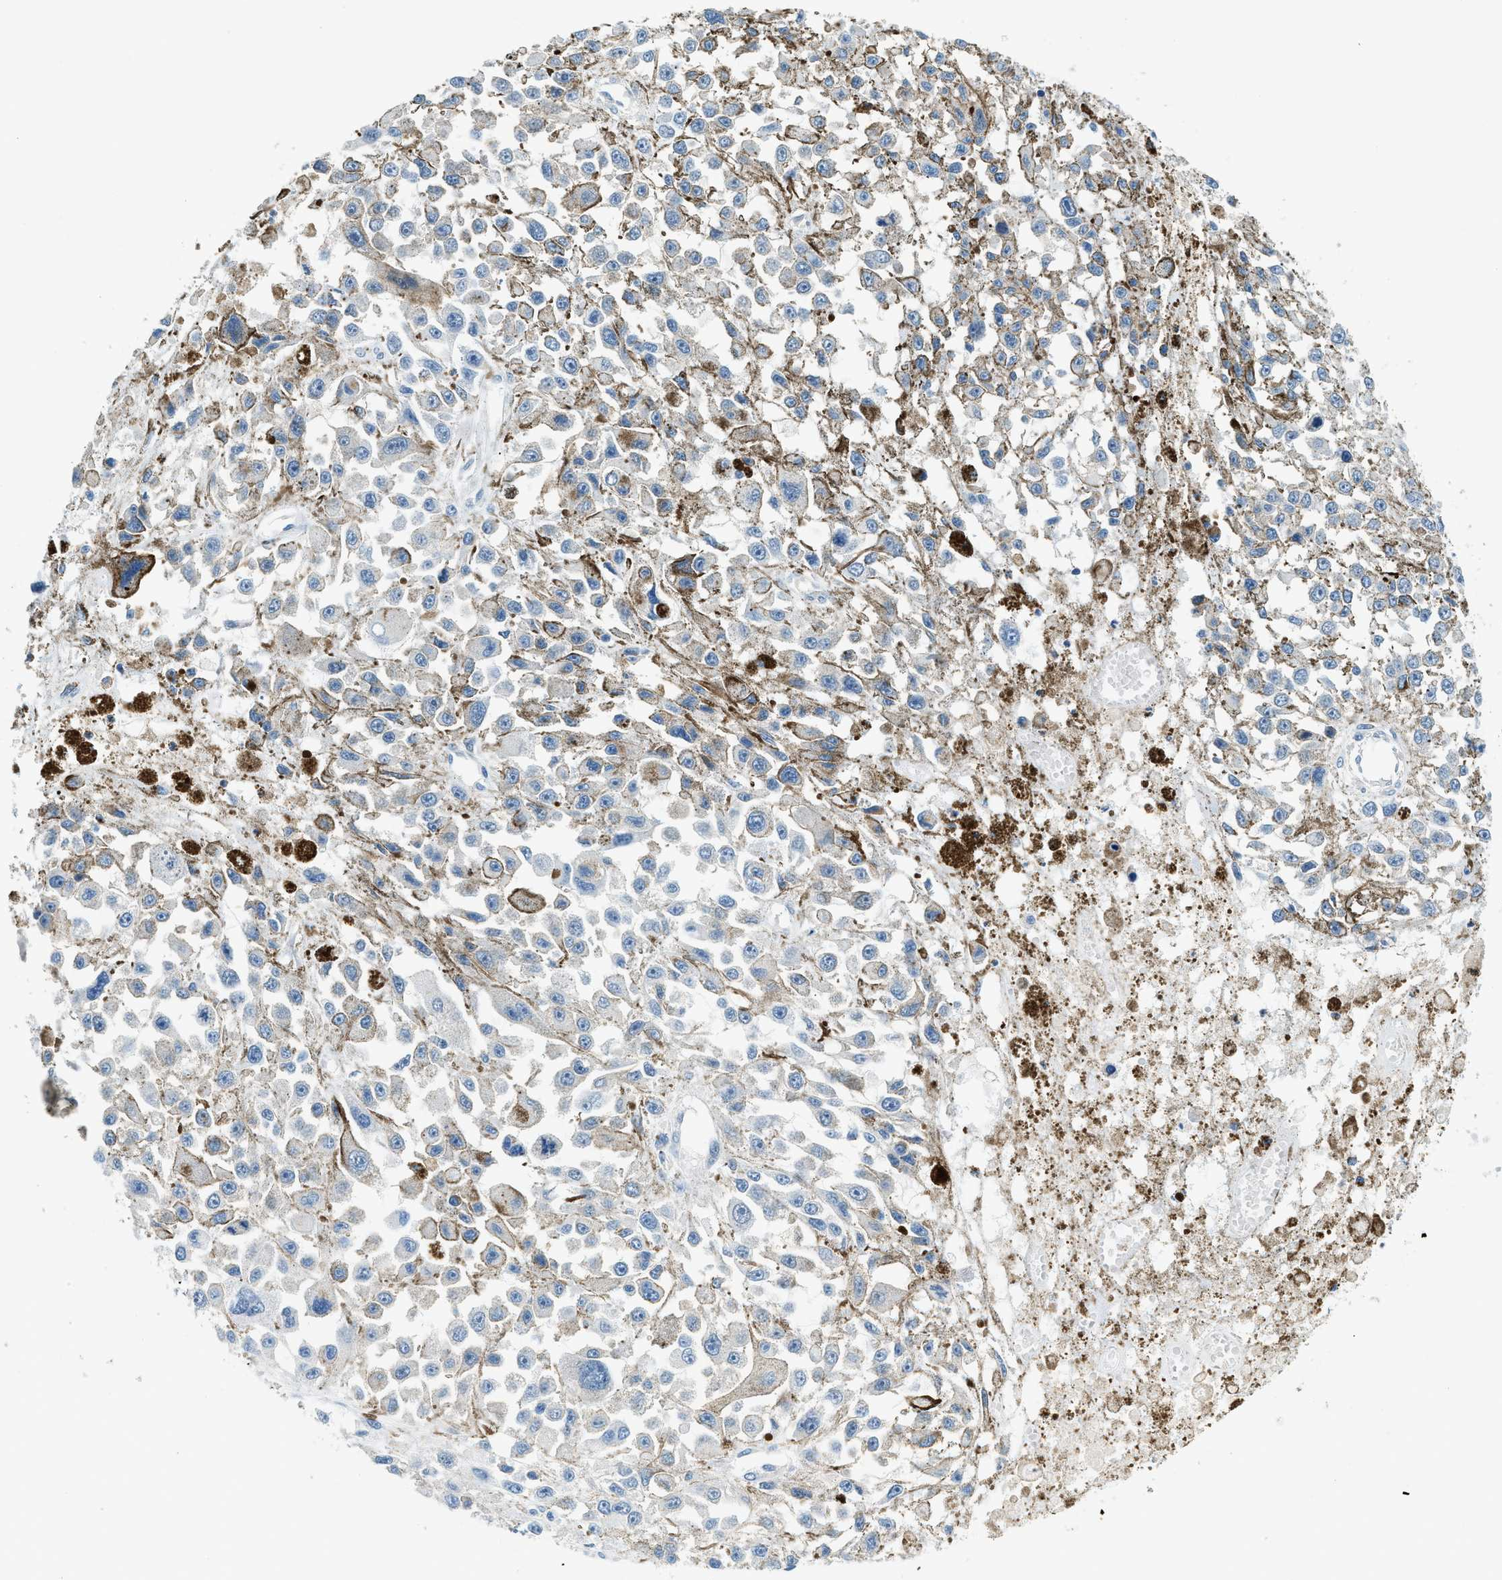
{"staining": {"intensity": "negative", "quantity": "none", "location": "none"}, "tissue": "melanoma", "cell_type": "Tumor cells", "image_type": "cancer", "snomed": [{"axis": "morphology", "description": "Malignant melanoma, Metastatic site"}, {"axis": "topography", "description": "Lymph node"}], "caption": "Immunohistochemical staining of human melanoma demonstrates no significant staining in tumor cells.", "gene": "ZNF367", "patient": {"sex": "male", "age": 59}}